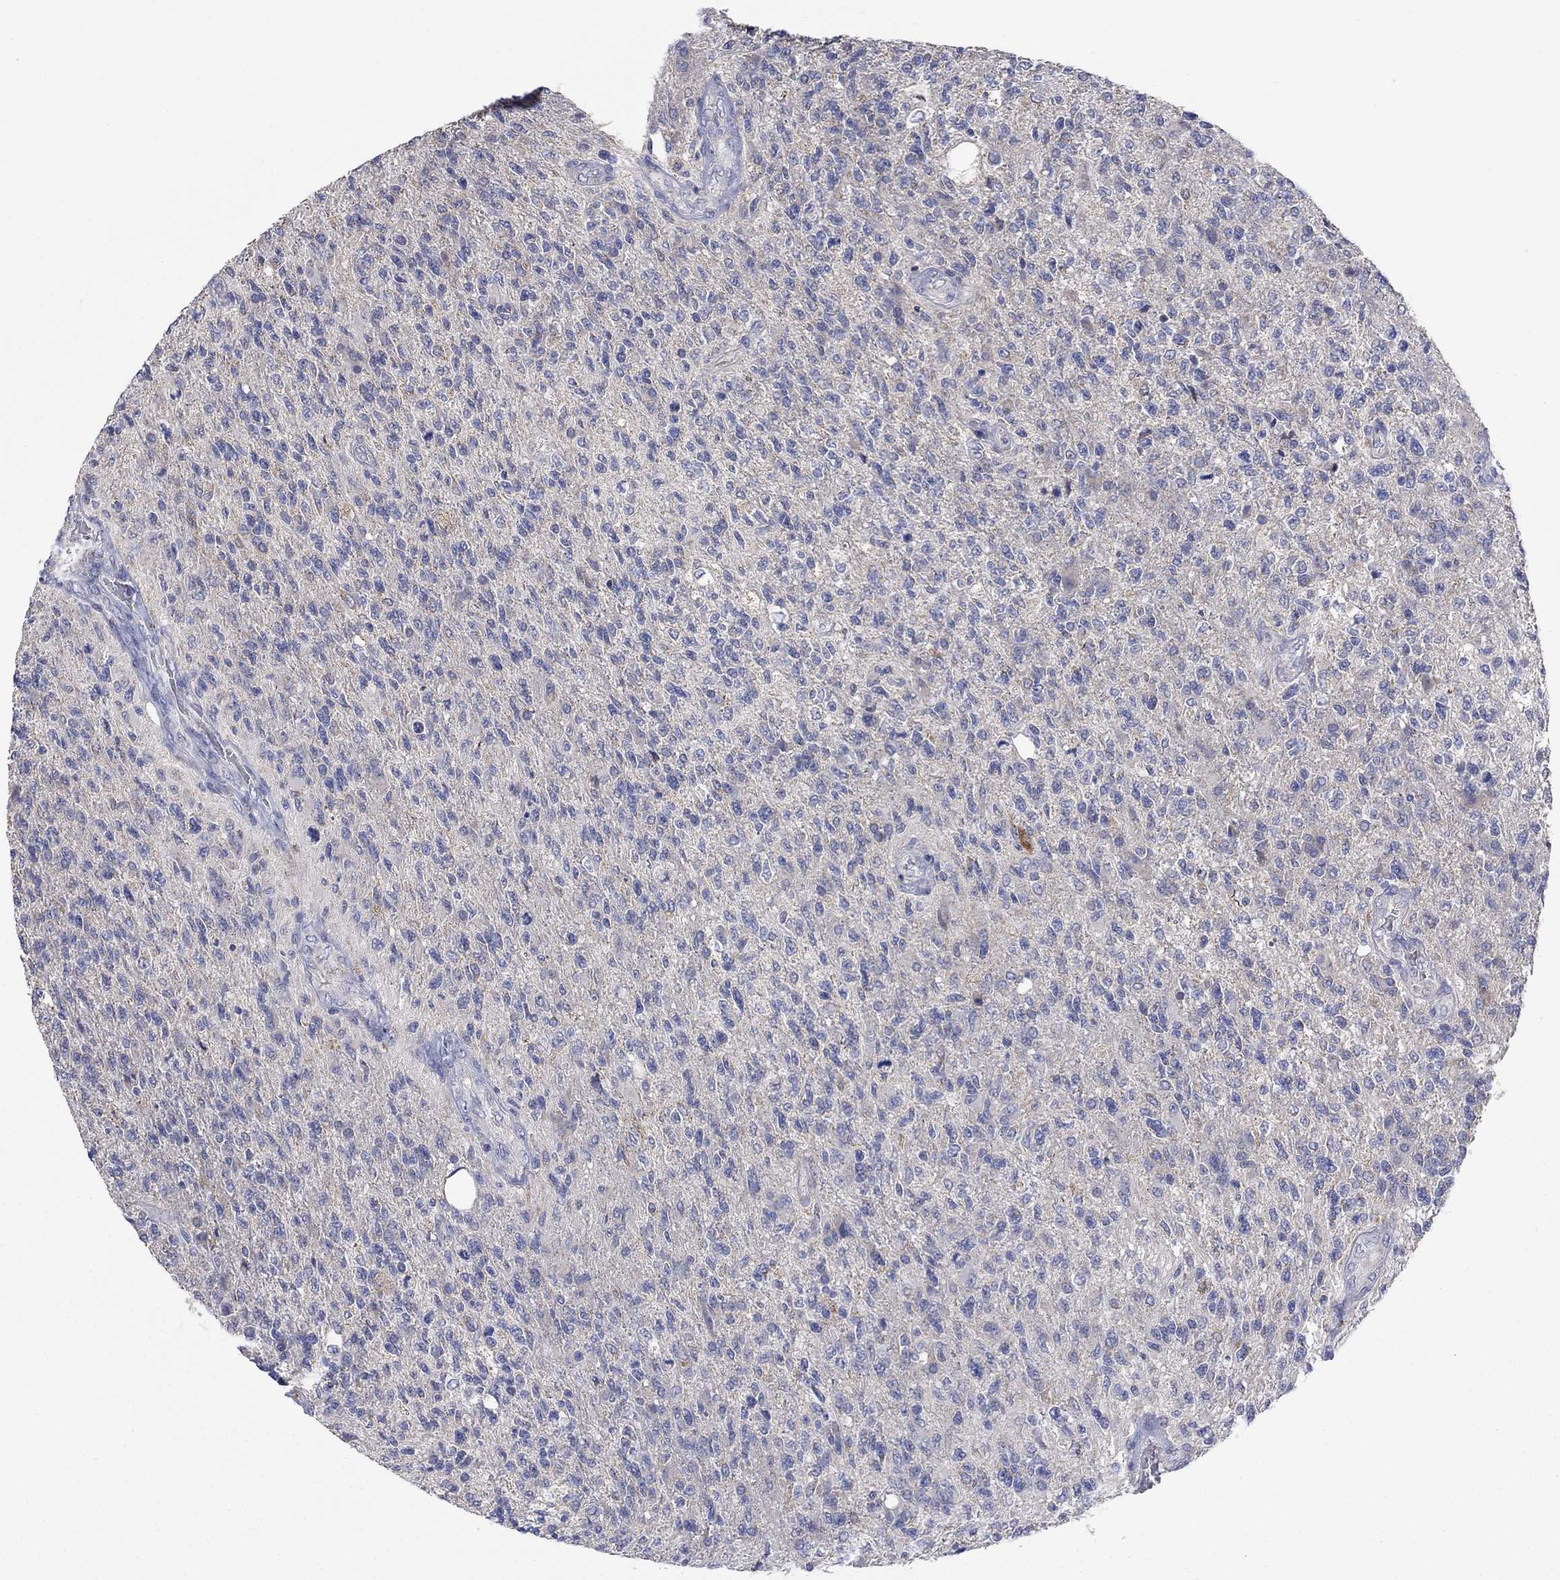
{"staining": {"intensity": "negative", "quantity": "none", "location": "none"}, "tissue": "glioma", "cell_type": "Tumor cells", "image_type": "cancer", "snomed": [{"axis": "morphology", "description": "Glioma, malignant, High grade"}, {"axis": "topography", "description": "Brain"}], "caption": "DAB immunohistochemical staining of human glioma displays no significant staining in tumor cells. (Stains: DAB (3,3'-diaminobenzidine) IHC with hematoxylin counter stain, Microscopy: brightfield microscopy at high magnification).", "gene": "CLVS1", "patient": {"sex": "male", "age": 56}}